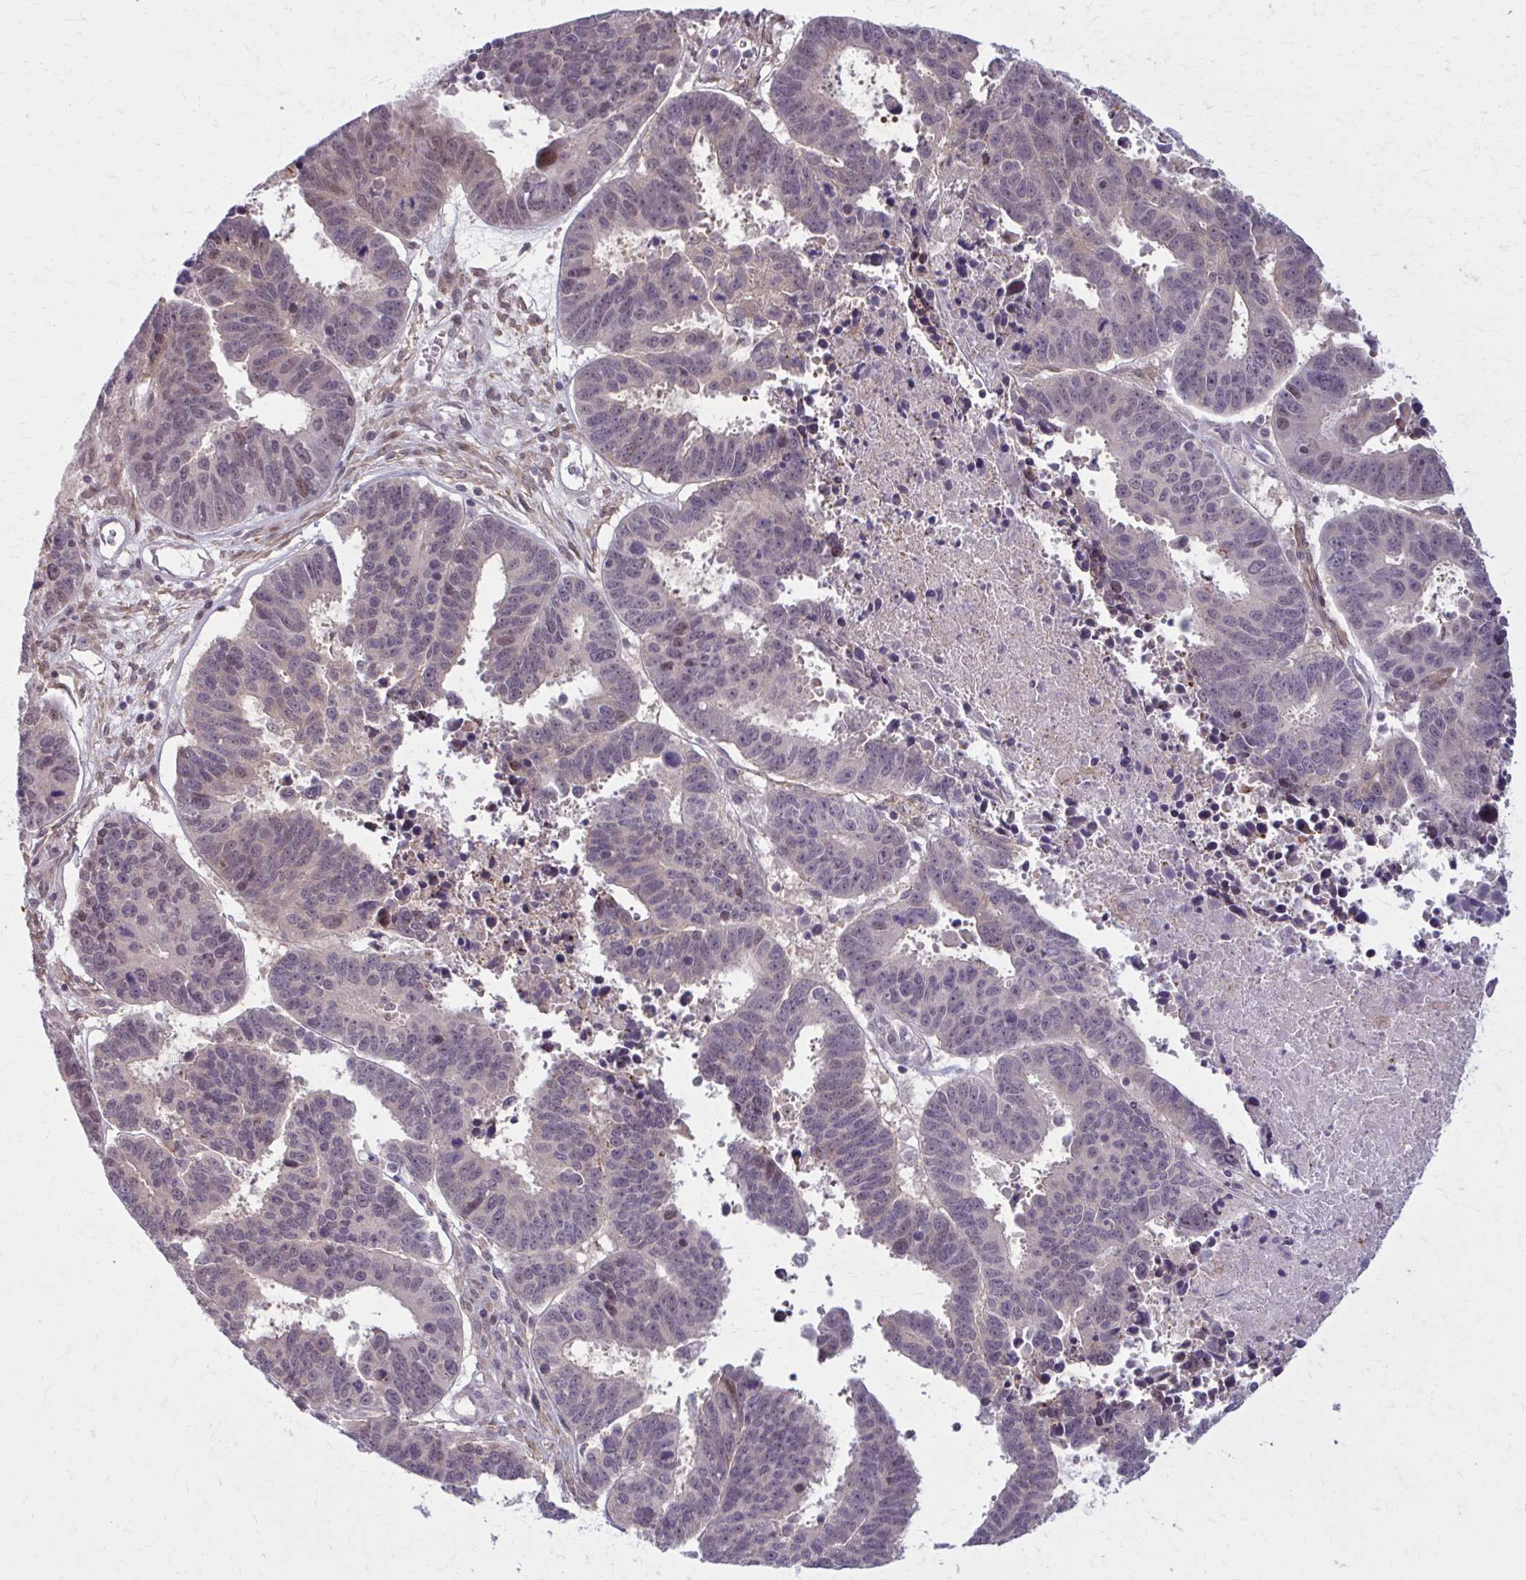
{"staining": {"intensity": "weak", "quantity": "<25%", "location": "nuclear"}, "tissue": "ovarian cancer", "cell_type": "Tumor cells", "image_type": "cancer", "snomed": [{"axis": "morphology", "description": "Carcinoma, endometroid"}, {"axis": "morphology", "description": "Cystadenocarcinoma, serous, NOS"}, {"axis": "topography", "description": "Ovary"}], "caption": "This is an immunohistochemistry (IHC) image of ovarian cancer (endometroid carcinoma). There is no positivity in tumor cells.", "gene": "NUMBL", "patient": {"sex": "female", "age": 45}}